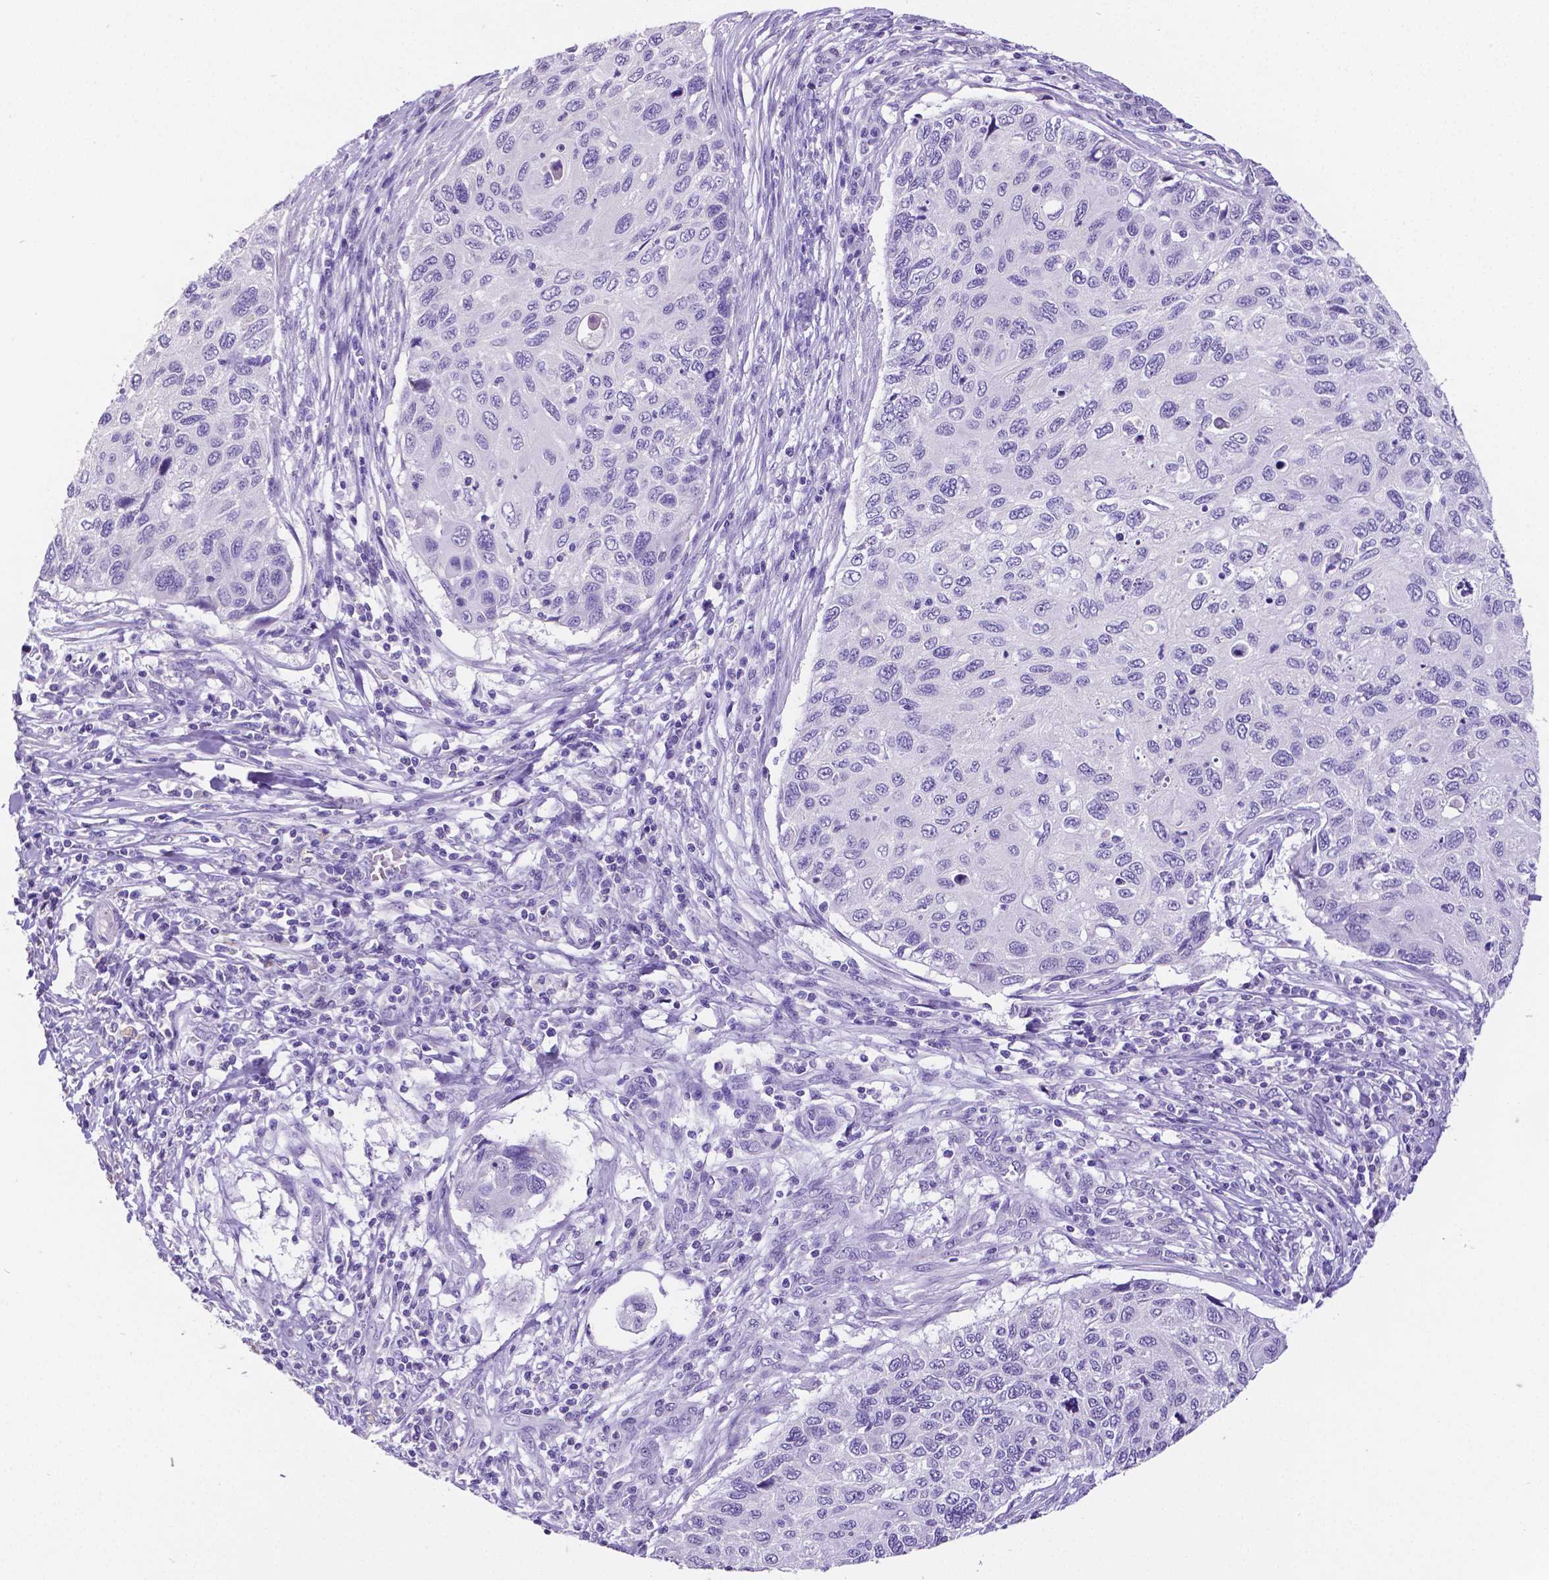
{"staining": {"intensity": "negative", "quantity": "none", "location": "none"}, "tissue": "cervical cancer", "cell_type": "Tumor cells", "image_type": "cancer", "snomed": [{"axis": "morphology", "description": "Squamous cell carcinoma, NOS"}, {"axis": "topography", "description": "Cervix"}], "caption": "The IHC photomicrograph has no significant expression in tumor cells of cervical cancer tissue.", "gene": "SATB2", "patient": {"sex": "female", "age": 70}}